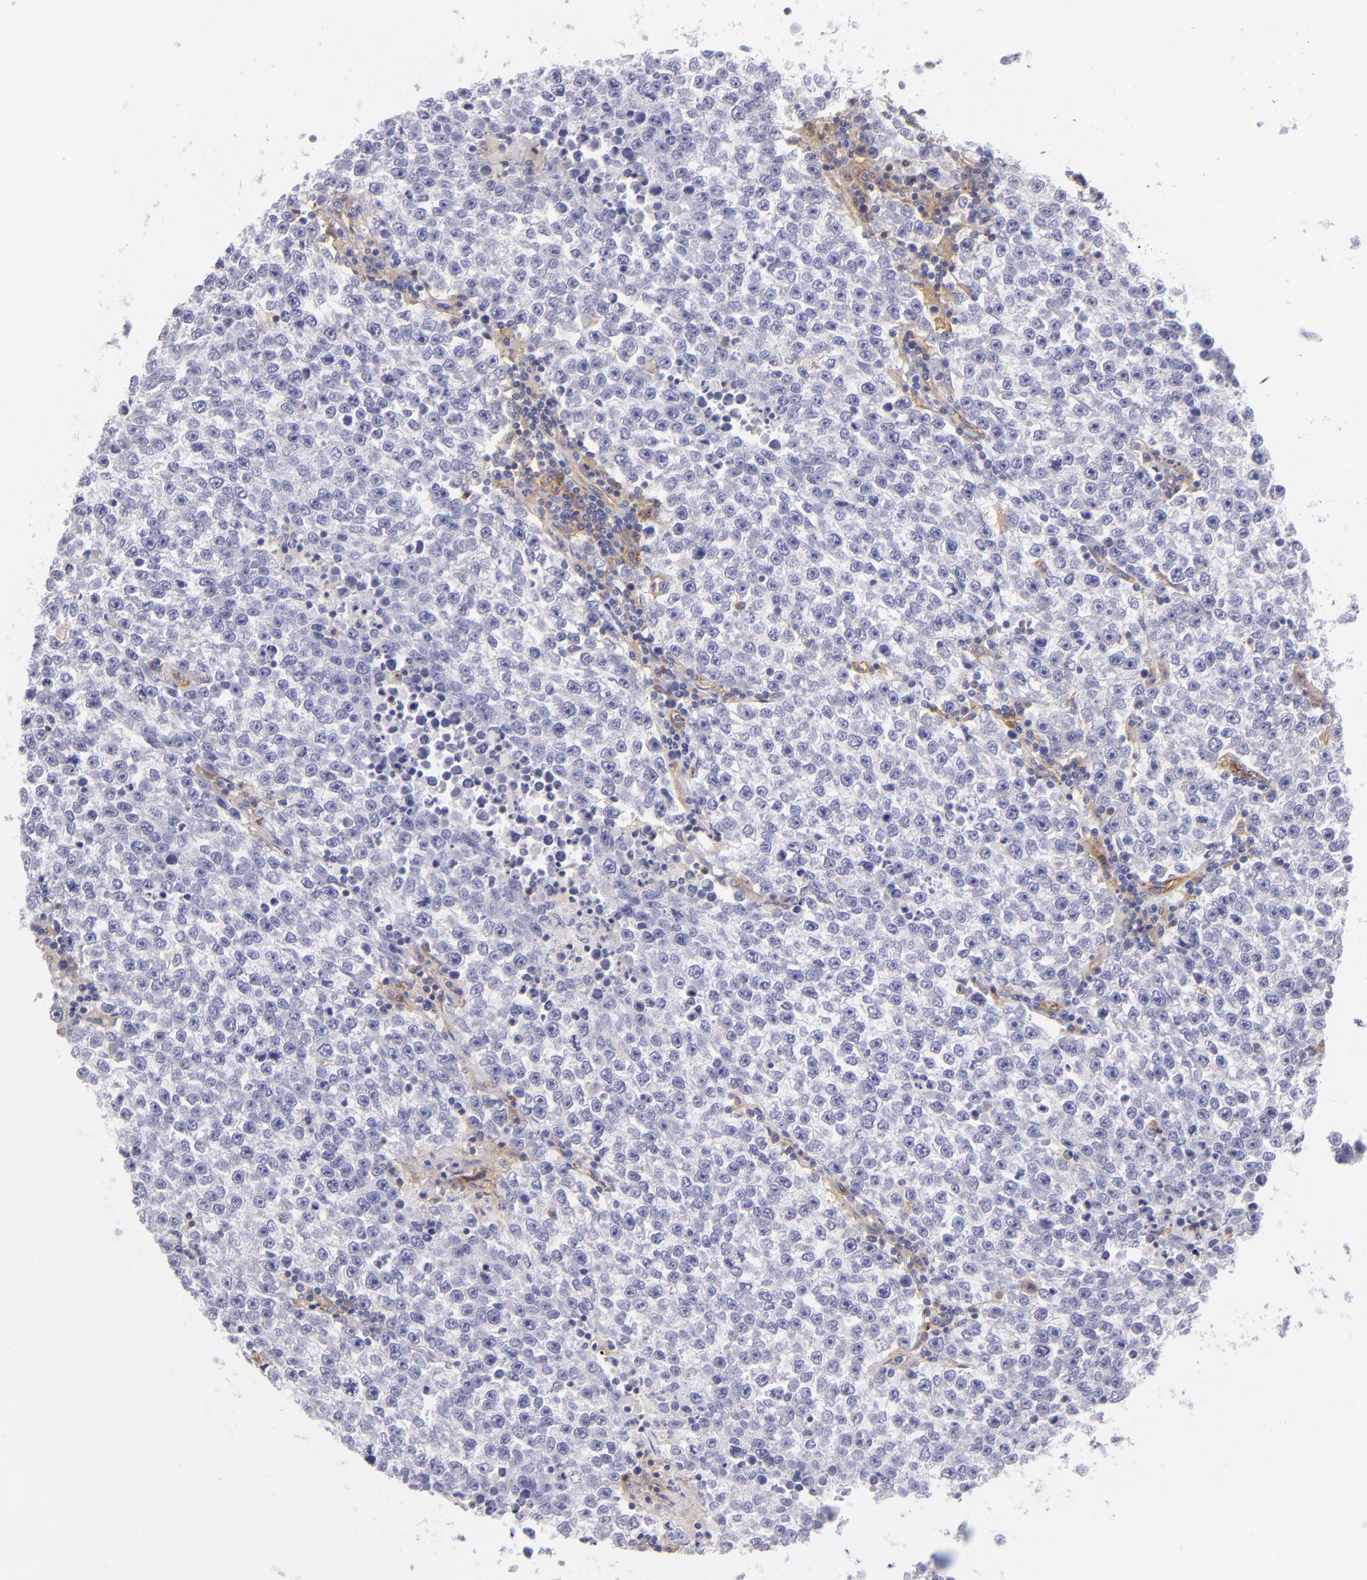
{"staining": {"intensity": "negative", "quantity": "none", "location": "none"}, "tissue": "testis cancer", "cell_type": "Tumor cells", "image_type": "cancer", "snomed": [{"axis": "morphology", "description": "Seminoma, NOS"}, {"axis": "topography", "description": "Testis"}], "caption": "The histopathology image reveals no staining of tumor cells in testis cancer (seminoma).", "gene": "ENTPD1", "patient": {"sex": "male", "age": 36}}